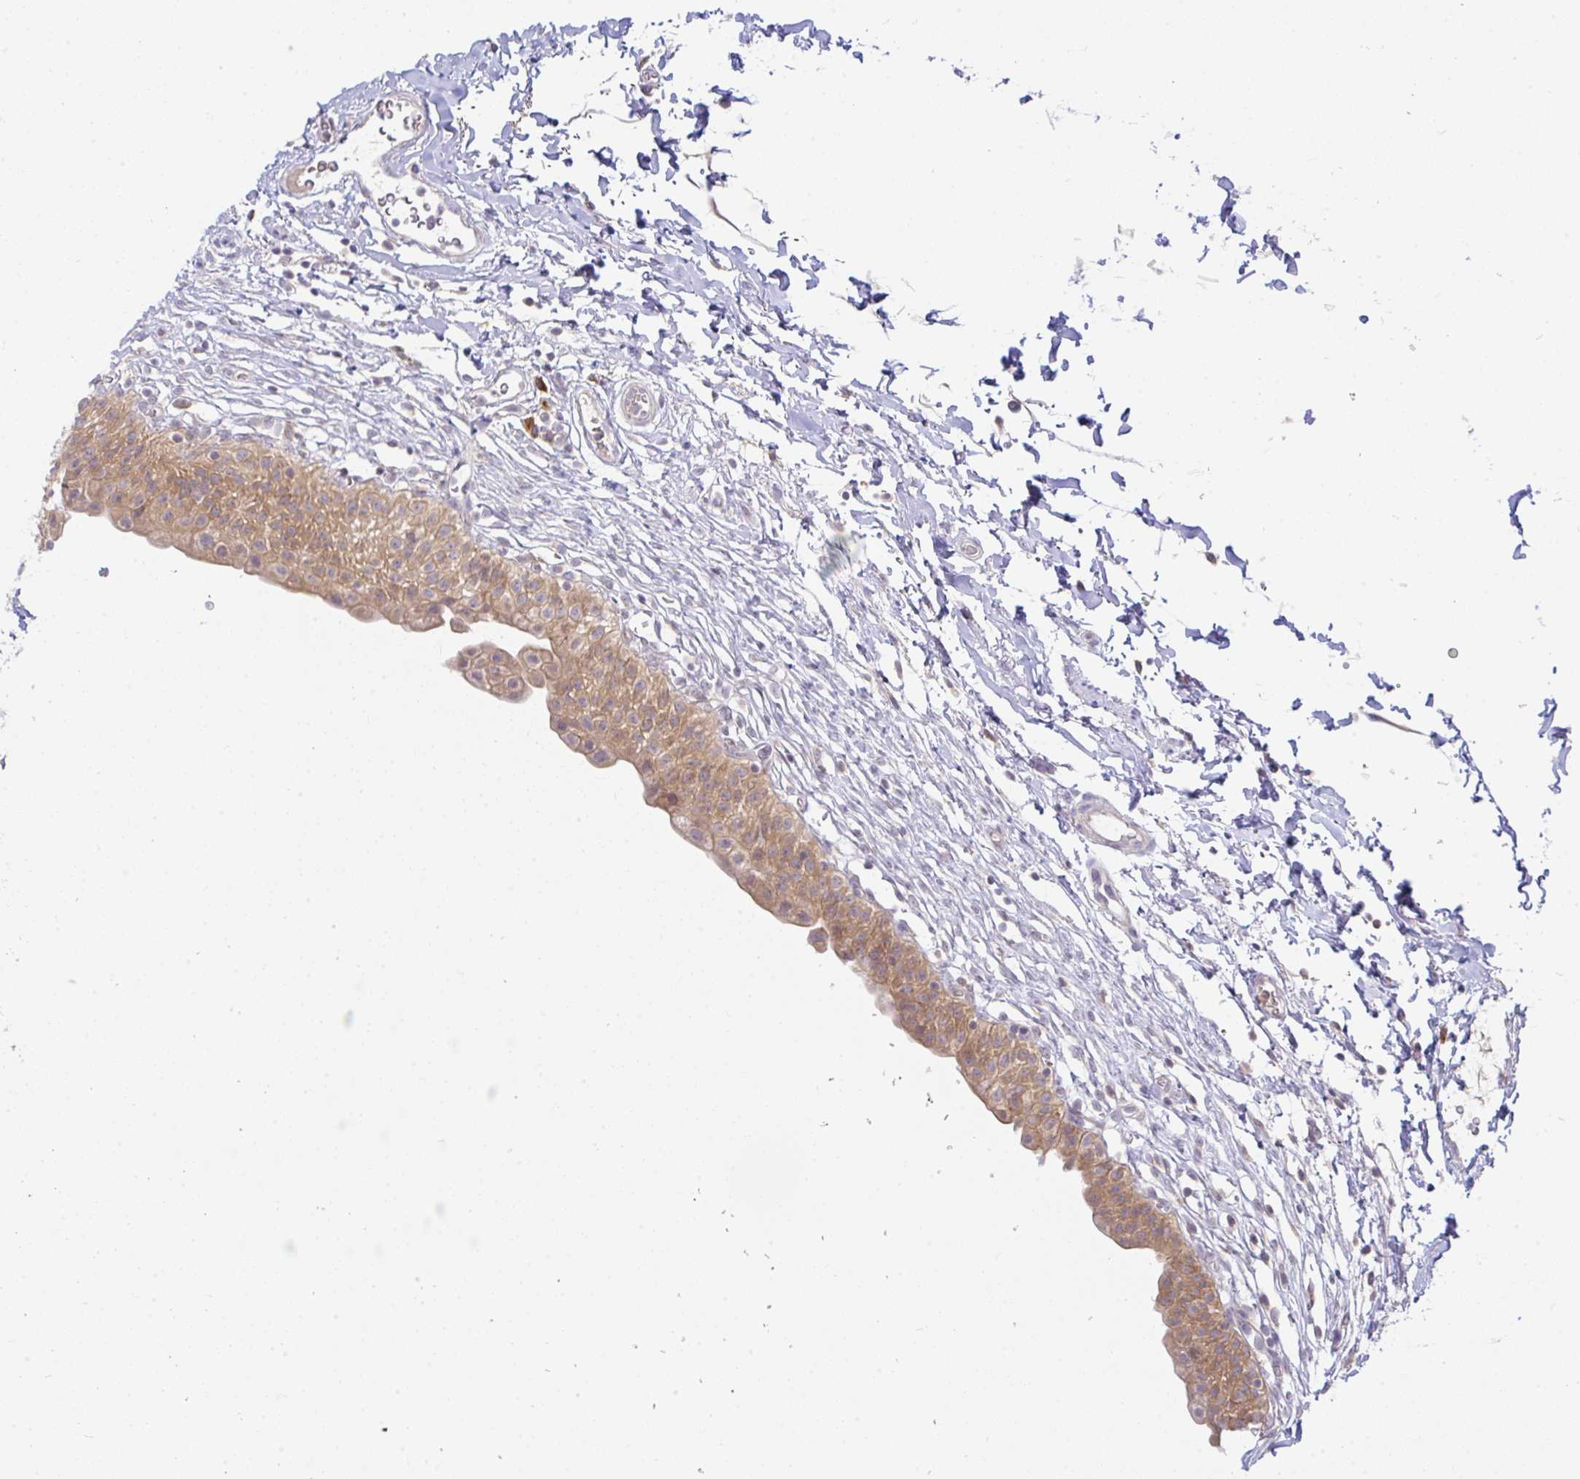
{"staining": {"intensity": "moderate", "quantity": ">75%", "location": "cytoplasmic/membranous"}, "tissue": "urinary bladder", "cell_type": "Urothelial cells", "image_type": "normal", "snomed": [{"axis": "morphology", "description": "Normal tissue, NOS"}, {"axis": "topography", "description": "Urinary bladder"}, {"axis": "topography", "description": "Peripheral nerve tissue"}], "caption": "Immunohistochemistry photomicrograph of normal urinary bladder stained for a protein (brown), which demonstrates medium levels of moderate cytoplasmic/membranous staining in approximately >75% of urothelial cells.", "gene": "DERL2", "patient": {"sex": "male", "age": 55}}